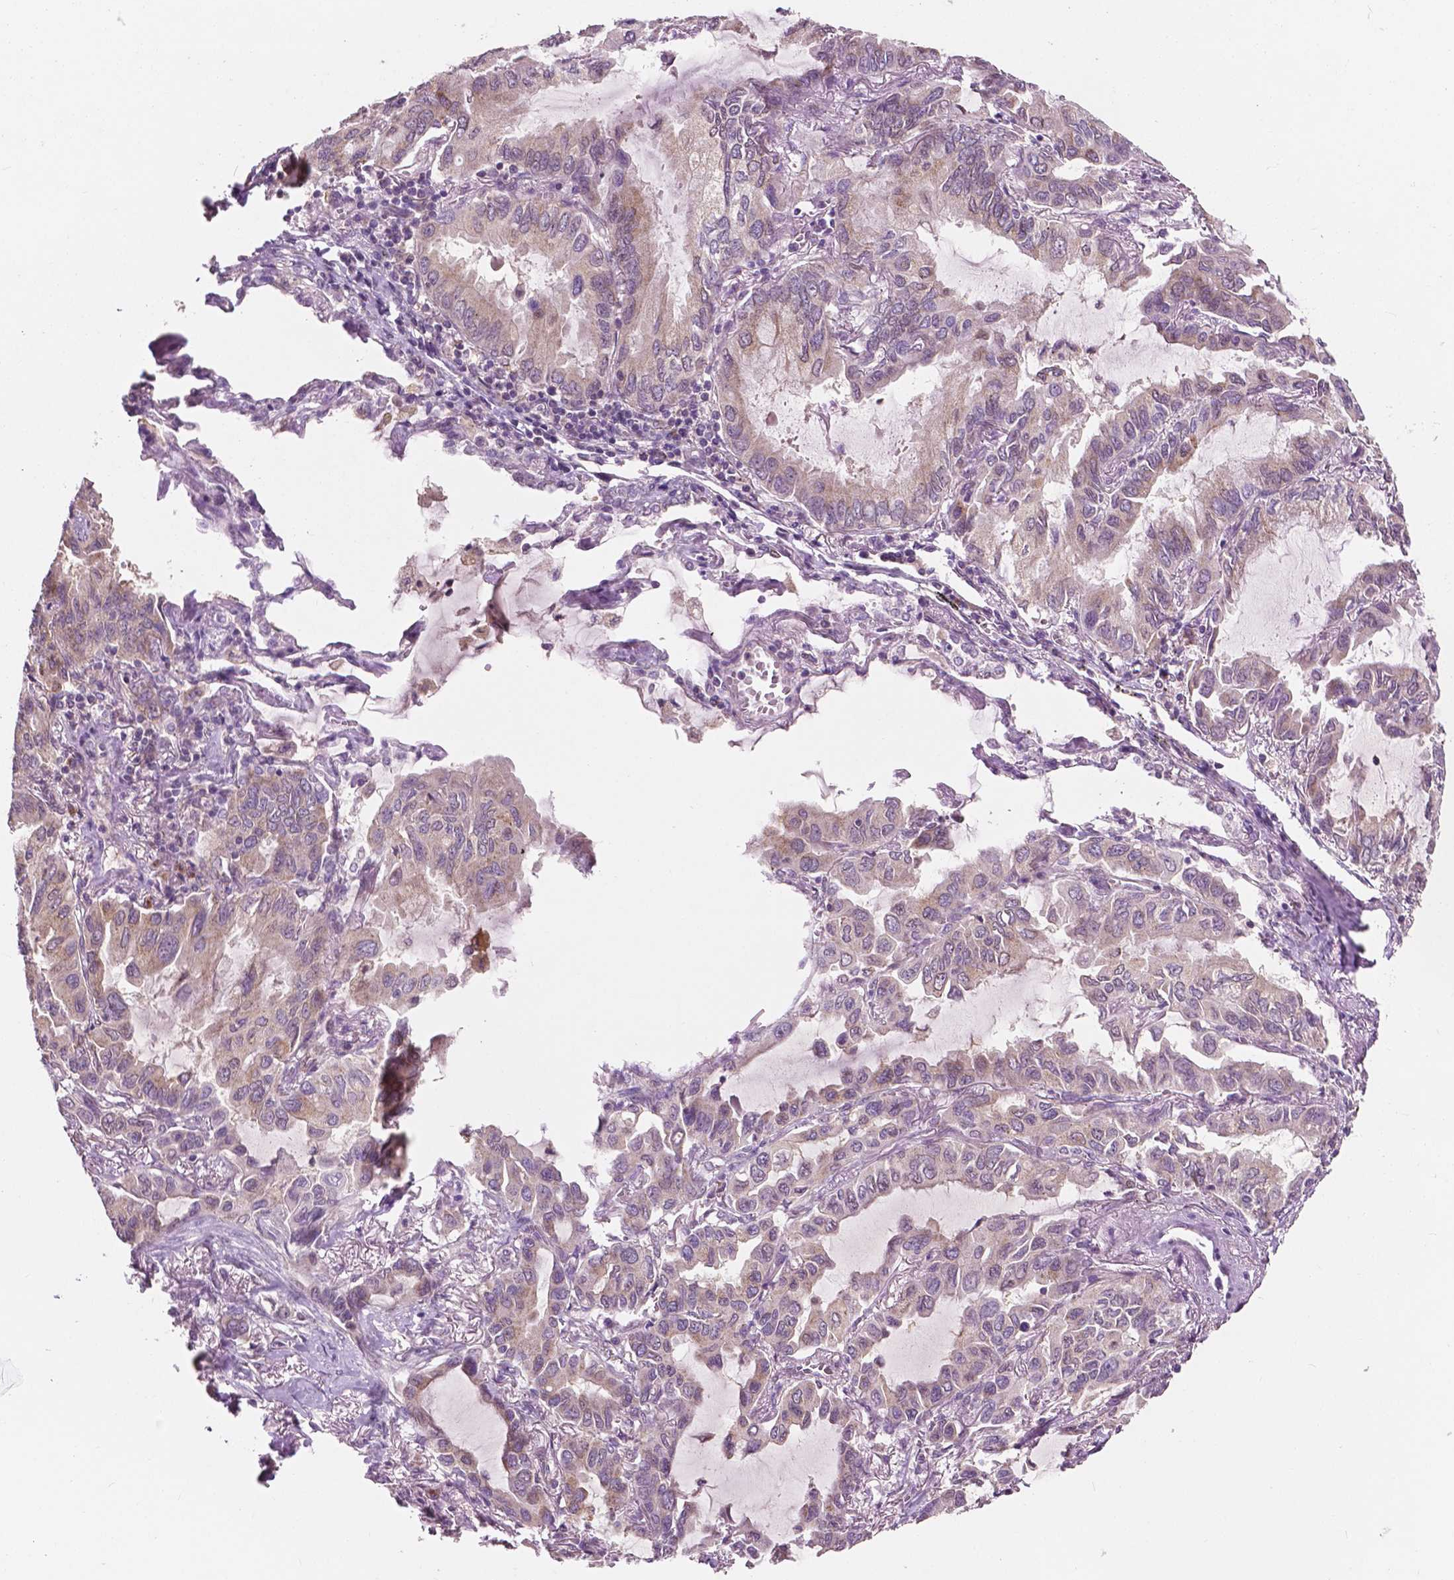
{"staining": {"intensity": "moderate", "quantity": ">75%", "location": "cytoplasmic/membranous"}, "tissue": "lung cancer", "cell_type": "Tumor cells", "image_type": "cancer", "snomed": [{"axis": "morphology", "description": "Adenocarcinoma, NOS"}, {"axis": "topography", "description": "Lung"}], "caption": "Brown immunohistochemical staining in human lung cancer (adenocarcinoma) demonstrates moderate cytoplasmic/membranous positivity in approximately >75% of tumor cells.", "gene": "EBAG9", "patient": {"sex": "male", "age": 64}}